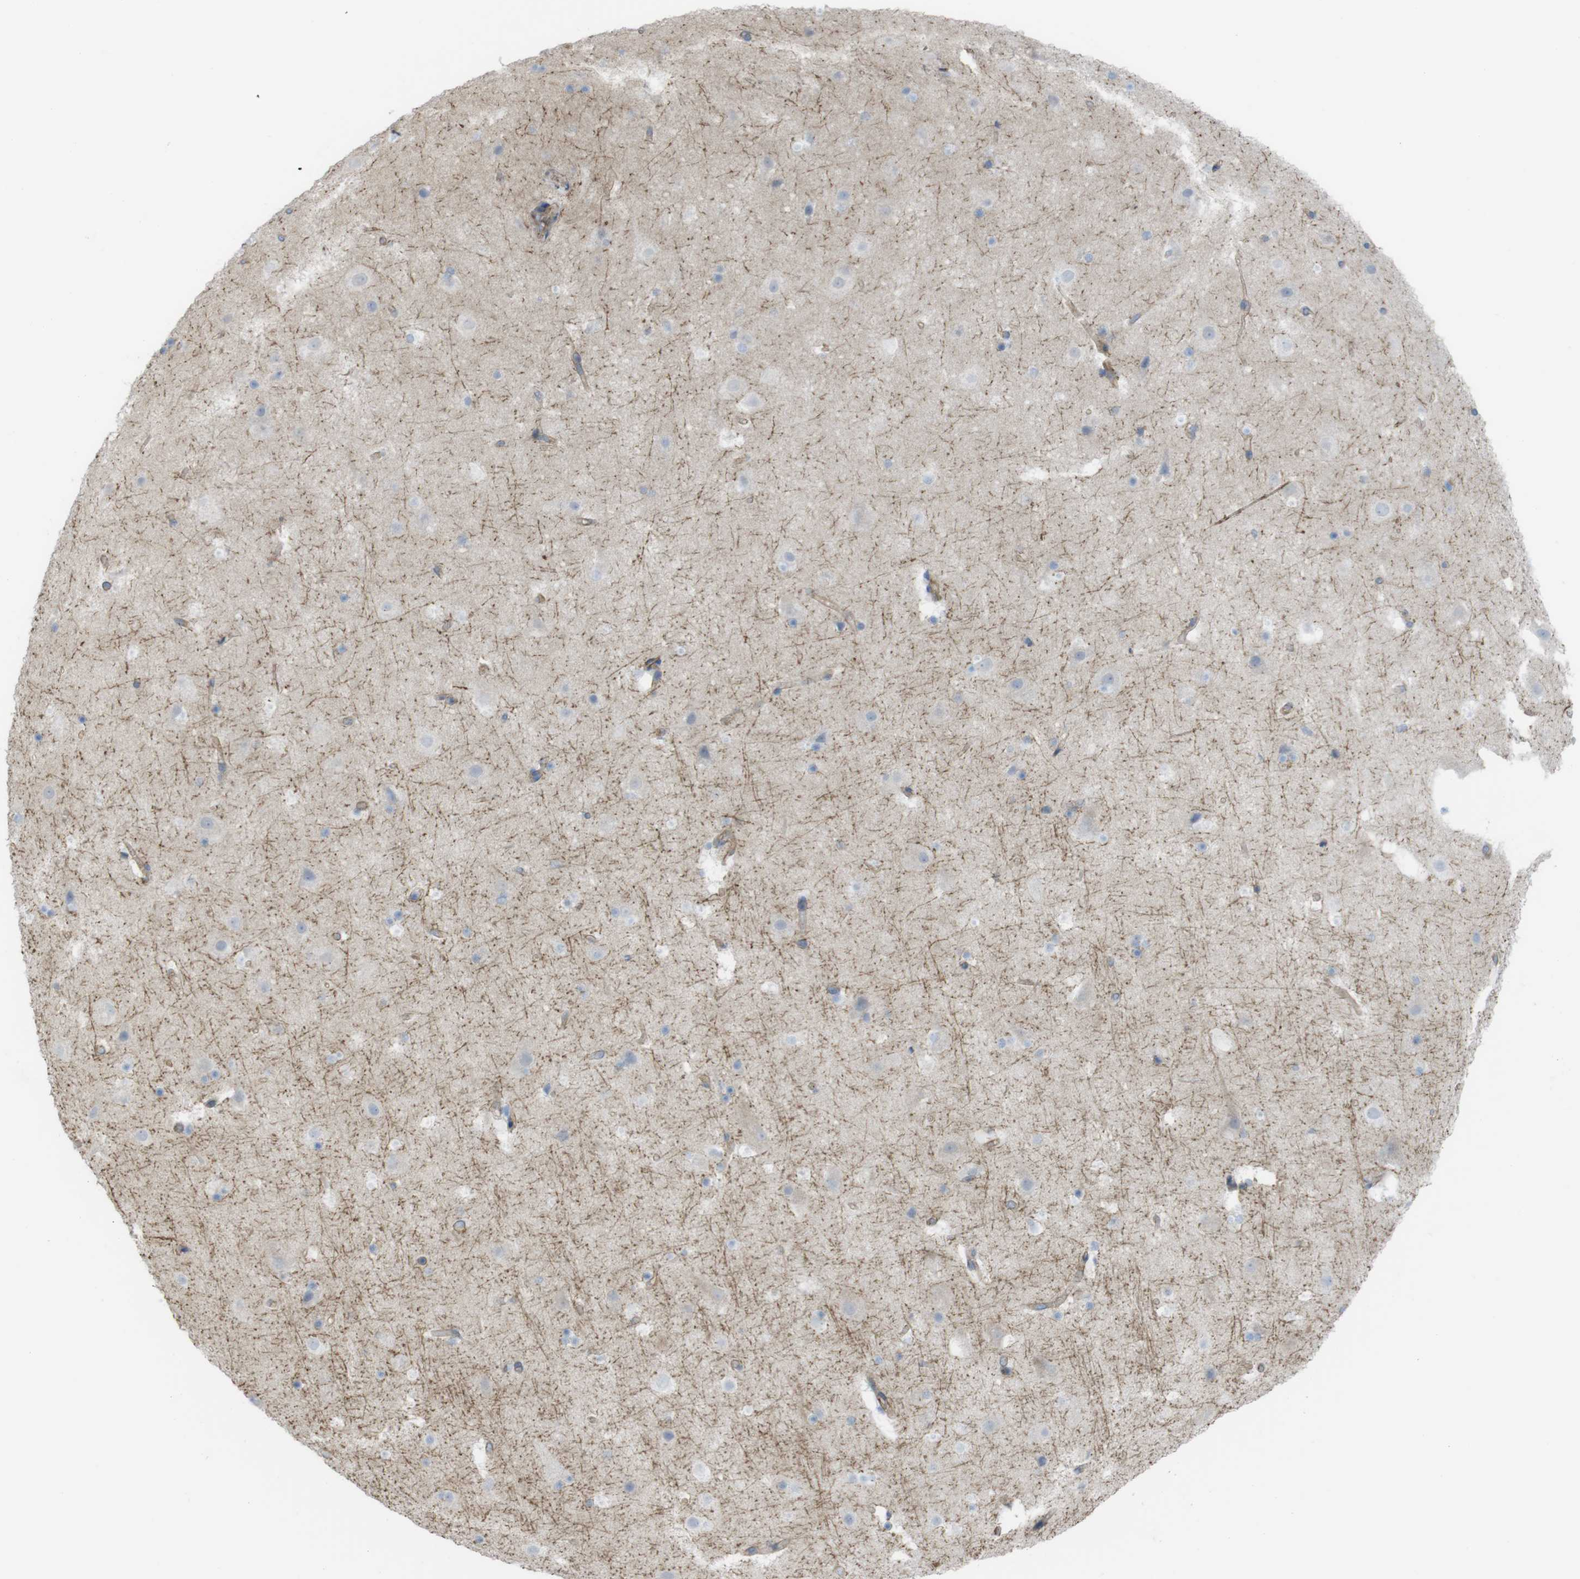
{"staining": {"intensity": "negative", "quantity": "none", "location": "none"}, "tissue": "cerebral cortex", "cell_type": "Endothelial cells", "image_type": "normal", "snomed": [{"axis": "morphology", "description": "Normal tissue, NOS"}, {"axis": "topography", "description": "Cerebral cortex"}], "caption": "Endothelial cells show no significant protein expression in normal cerebral cortex.", "gene": "PREX2", "patient": {"sex": "male", "age": 45}}